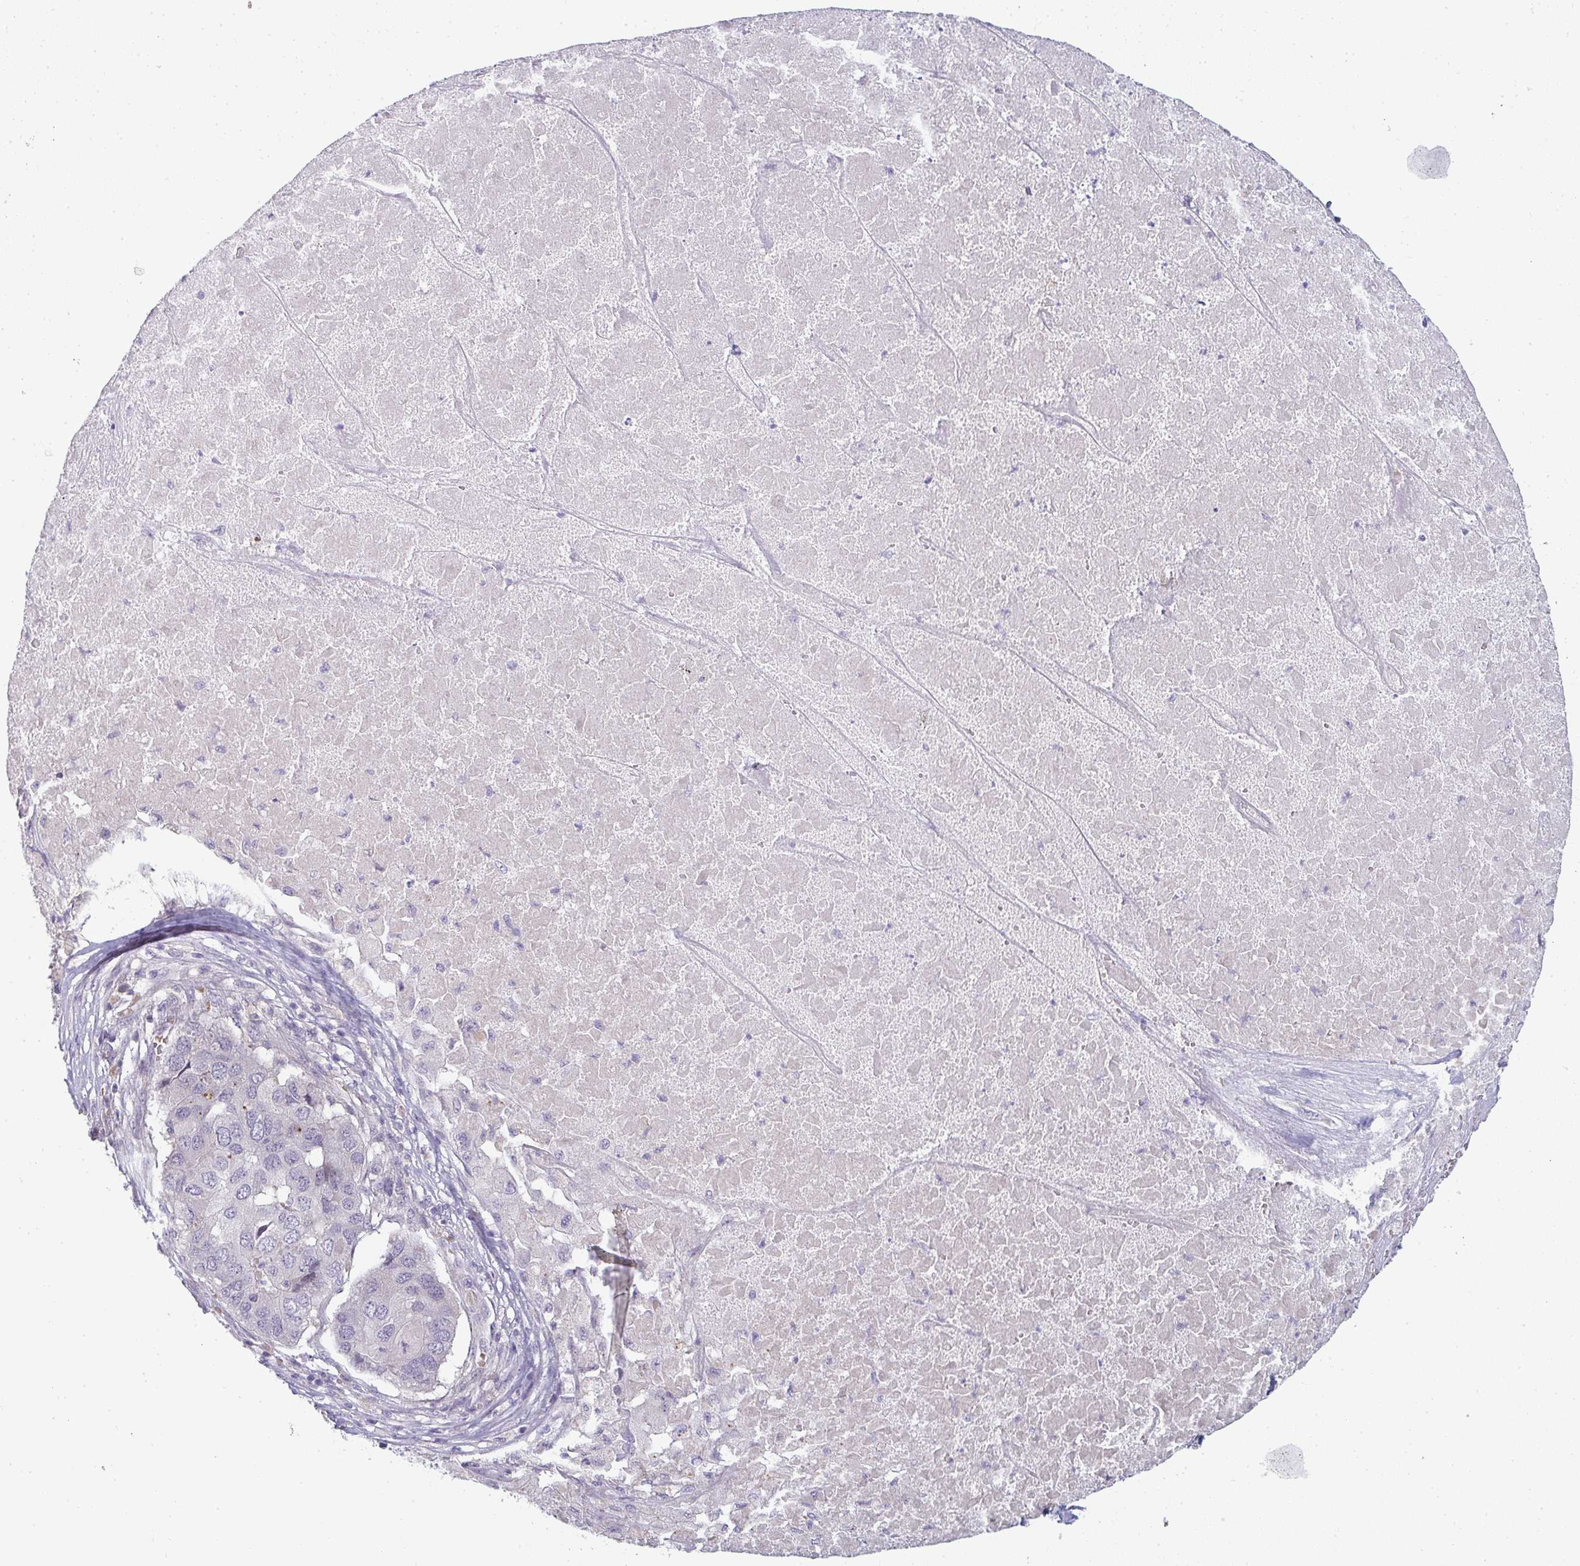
{"staining": {"intensity": "negative", "quantity": "none", "location": "none"}, "tissue": "pancreatic cancer", "cell_type": "Tumor cells", "image_type": "cancer", "snomed": [{"axis": "morphology", "description": "Adenocarcinoma, NOS"}, {"axis": "topography", "description": "Pancreas"}], "caption": "This micrograph is of pancreatic adenocarcinoma stained with IHC to label a protein in brown with the nuclei are counter-stained blue. There is no positivity in tumor cells.", "gene": "SHB", "patient": {"sex": "male", "age": 50}}